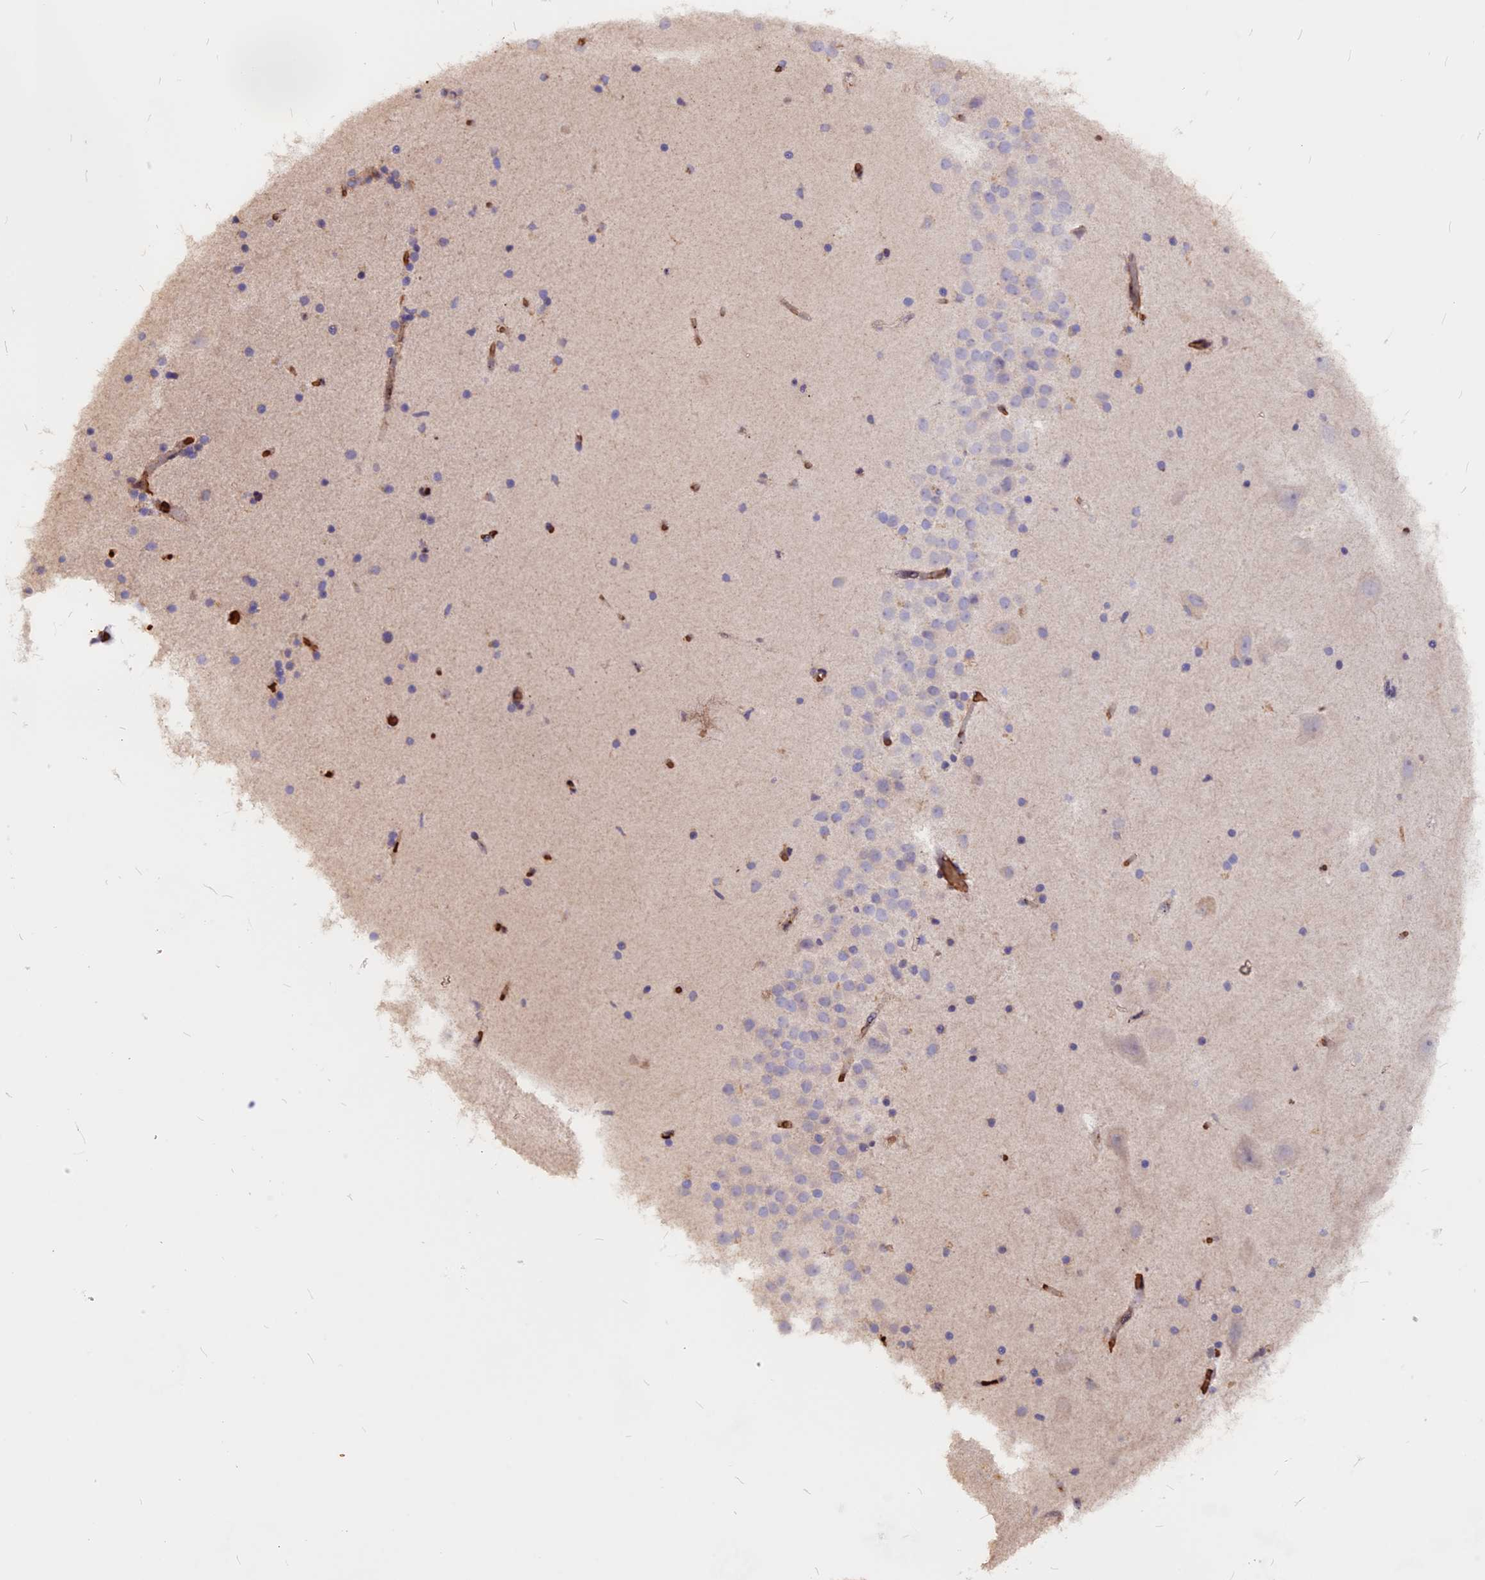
{"staining": {"intensity": "weak", "quantity": "<25%", "location": "cytoplasmic/membranous"}, "tissue": "hippocampus", "cell_type": "Glial cells", "image_type": "normal", "snomed": [{"axis": "morphology", "description": "Normal tissue, NOS"}, {"axis": "topography", "description": "Hippocampus"}], "caption": "Immunohistochemistry (IHC) histopathology image of unremarkable hippocampus: human hippocampus stained with DAB (3,3'-diaminobenzidine) exhibits no significant protein positivity in glial cells.", "gene": "ZC3H10", "patient": {"sex": "female", "age": 52}}